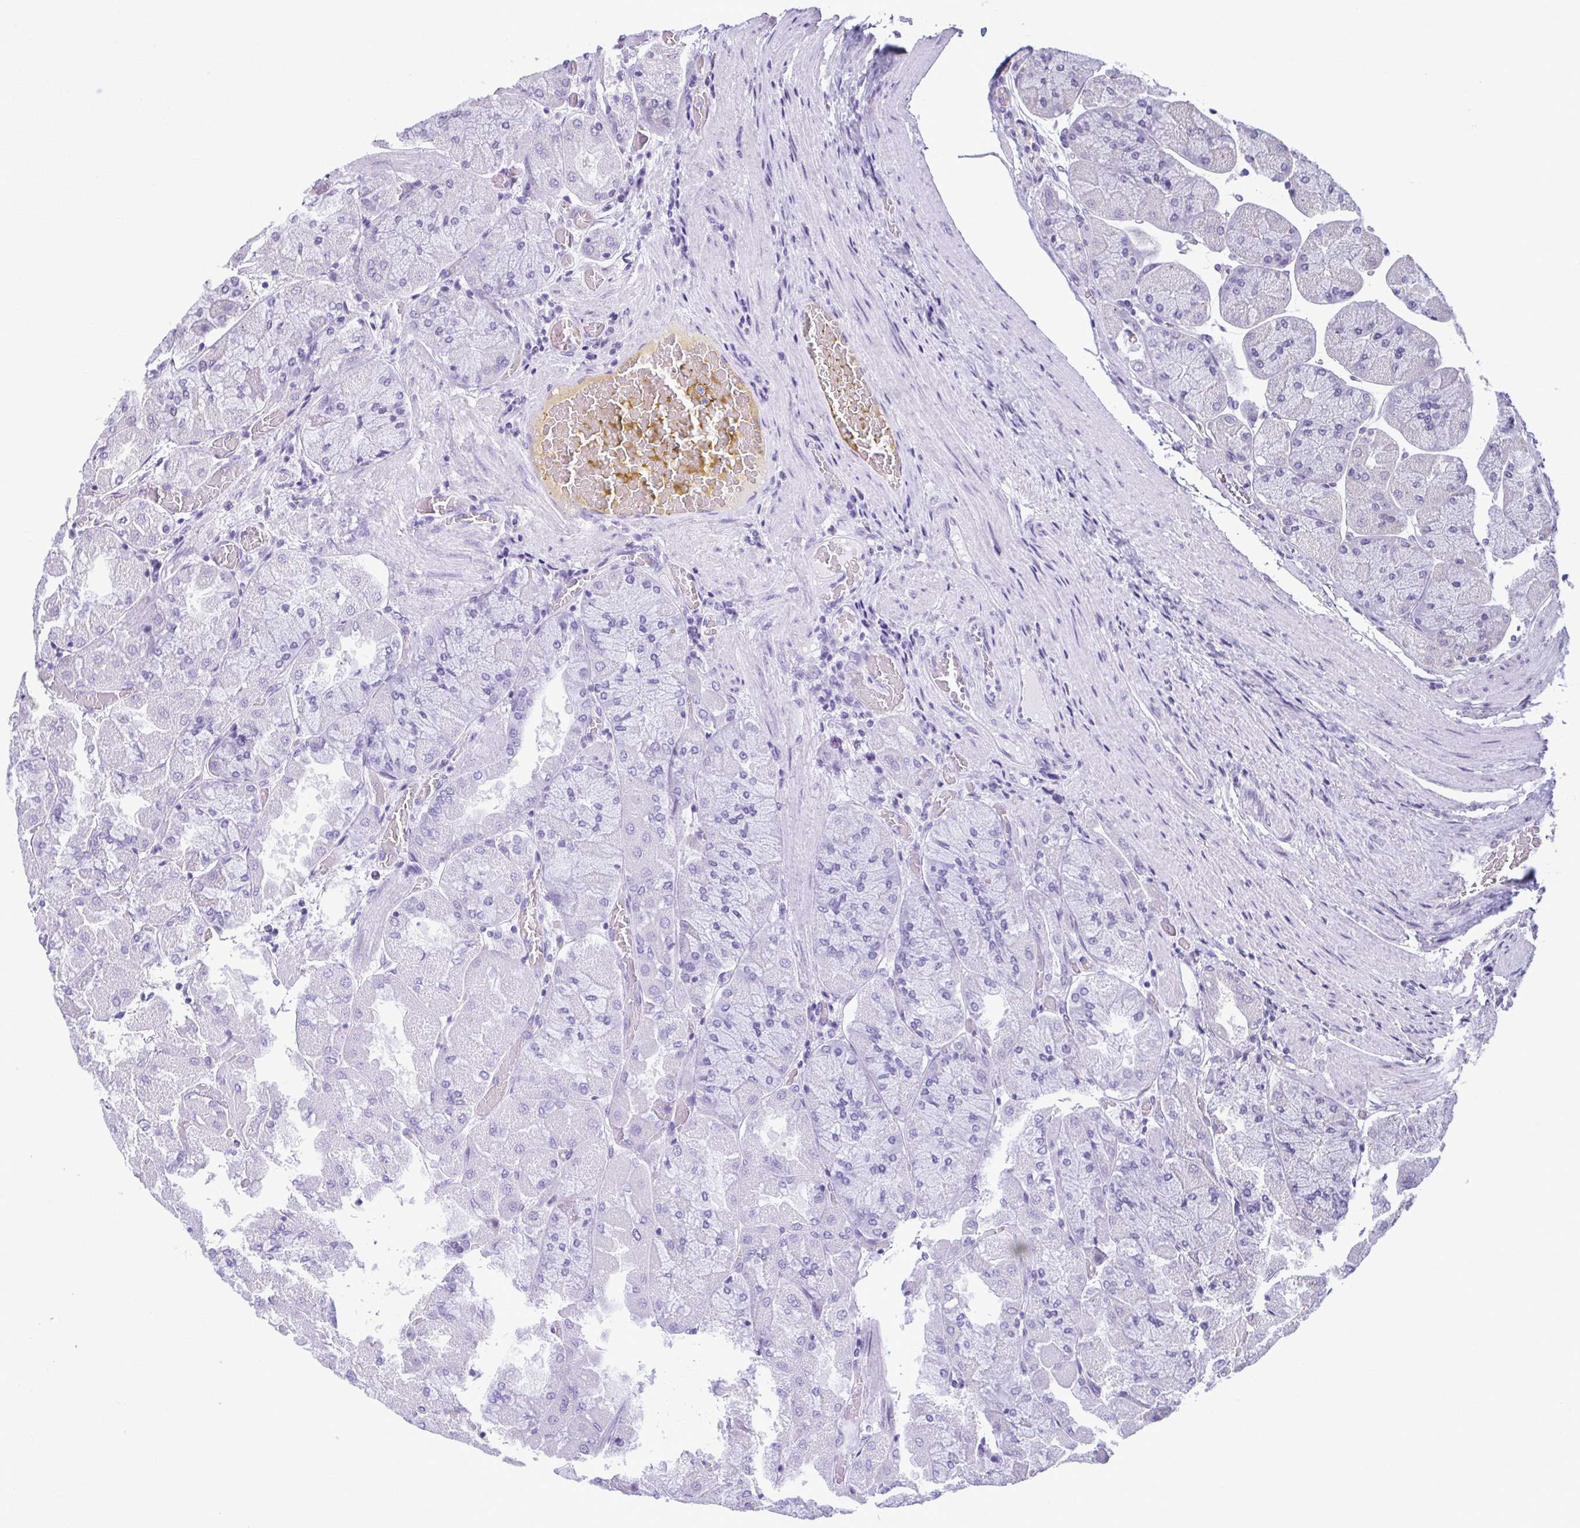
{"staining": {"intensity": "negative", "quantity": "none", "location": "none"}, "tissue": "stomach", "cell_type": "Glandular cells", "image_type": "normal", "snomed": [{"axis": "morphology", "description": "Normal tissue, NOS"}, {"axis": "topography", "description": "Stomach"}], "caption": "High magnification brightfield microscopy of benign stomach stained with DAB (3,3'-diaminobenzidine) (brown) and counterstained with hematoxylin (blue): glandular cells show no significant staining. The staining was performed using DAB to visualize the protein expression in brown, while the nuclei were stained in blue with hematoxylin (Magnification: 20x).", "gene": "TMEM108", "patient": {"sex": "female", "age": 61}}